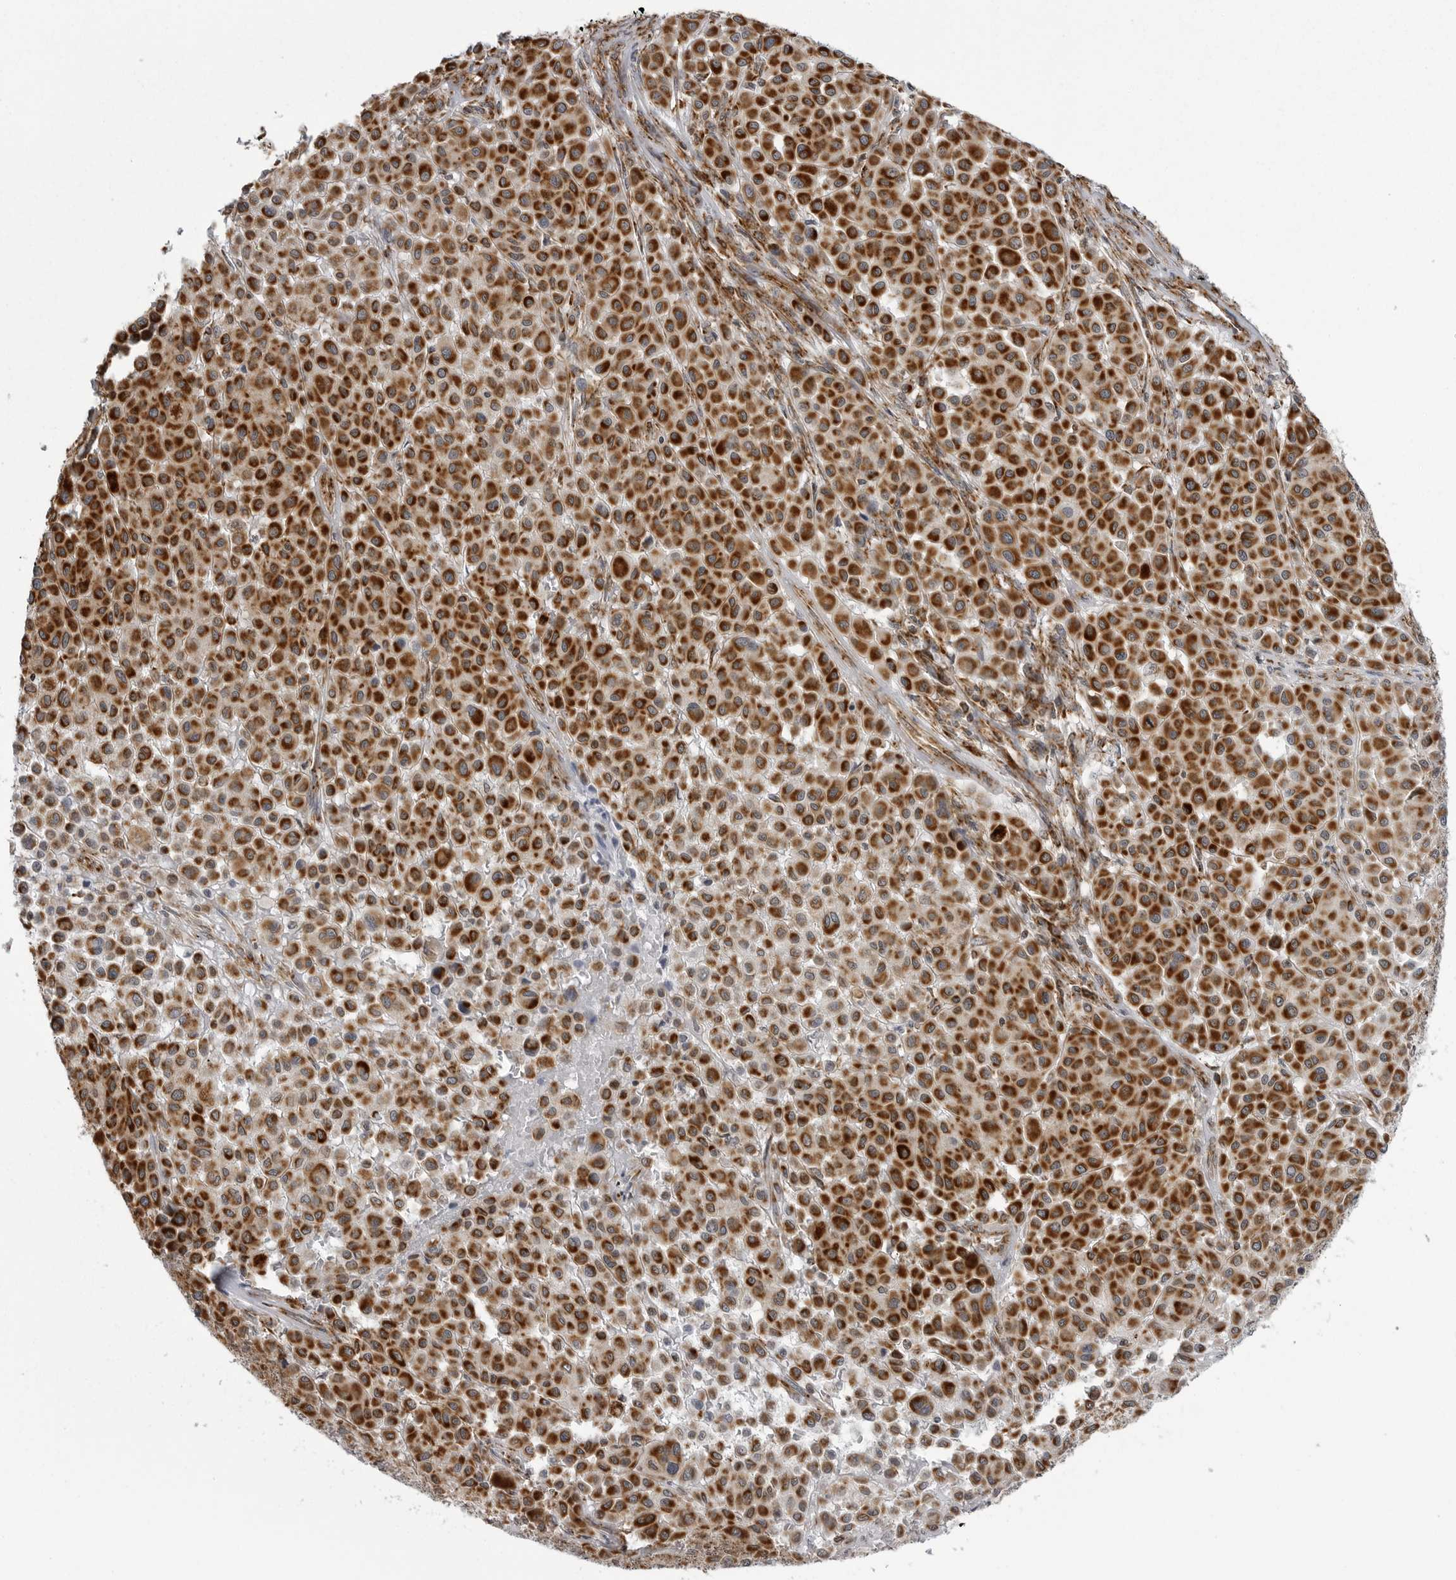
{"staining": {"intensity": "strong", "quantity": ">75%", "location": "cytoplasmic/membranous"}, "tissue": "melanoma", "cell_type": "Tumor cells", "image_type": "cancer", "snomed": [{"axis": "morphology", "description": "Malignant melanoma, Metastatic site"}, {"axis": "topography", "description": "Soft tissue"}], "caption": "Strong cytoplasmic/membranous expression is present in approximately >75% of tumor cells in melanoma. (DAB (3,3'-diaminobenzidine) = brown stain, brightfield microscopy at high magnification).", "gene": "FH", "patient": {"sex": "male", "age": 41}}